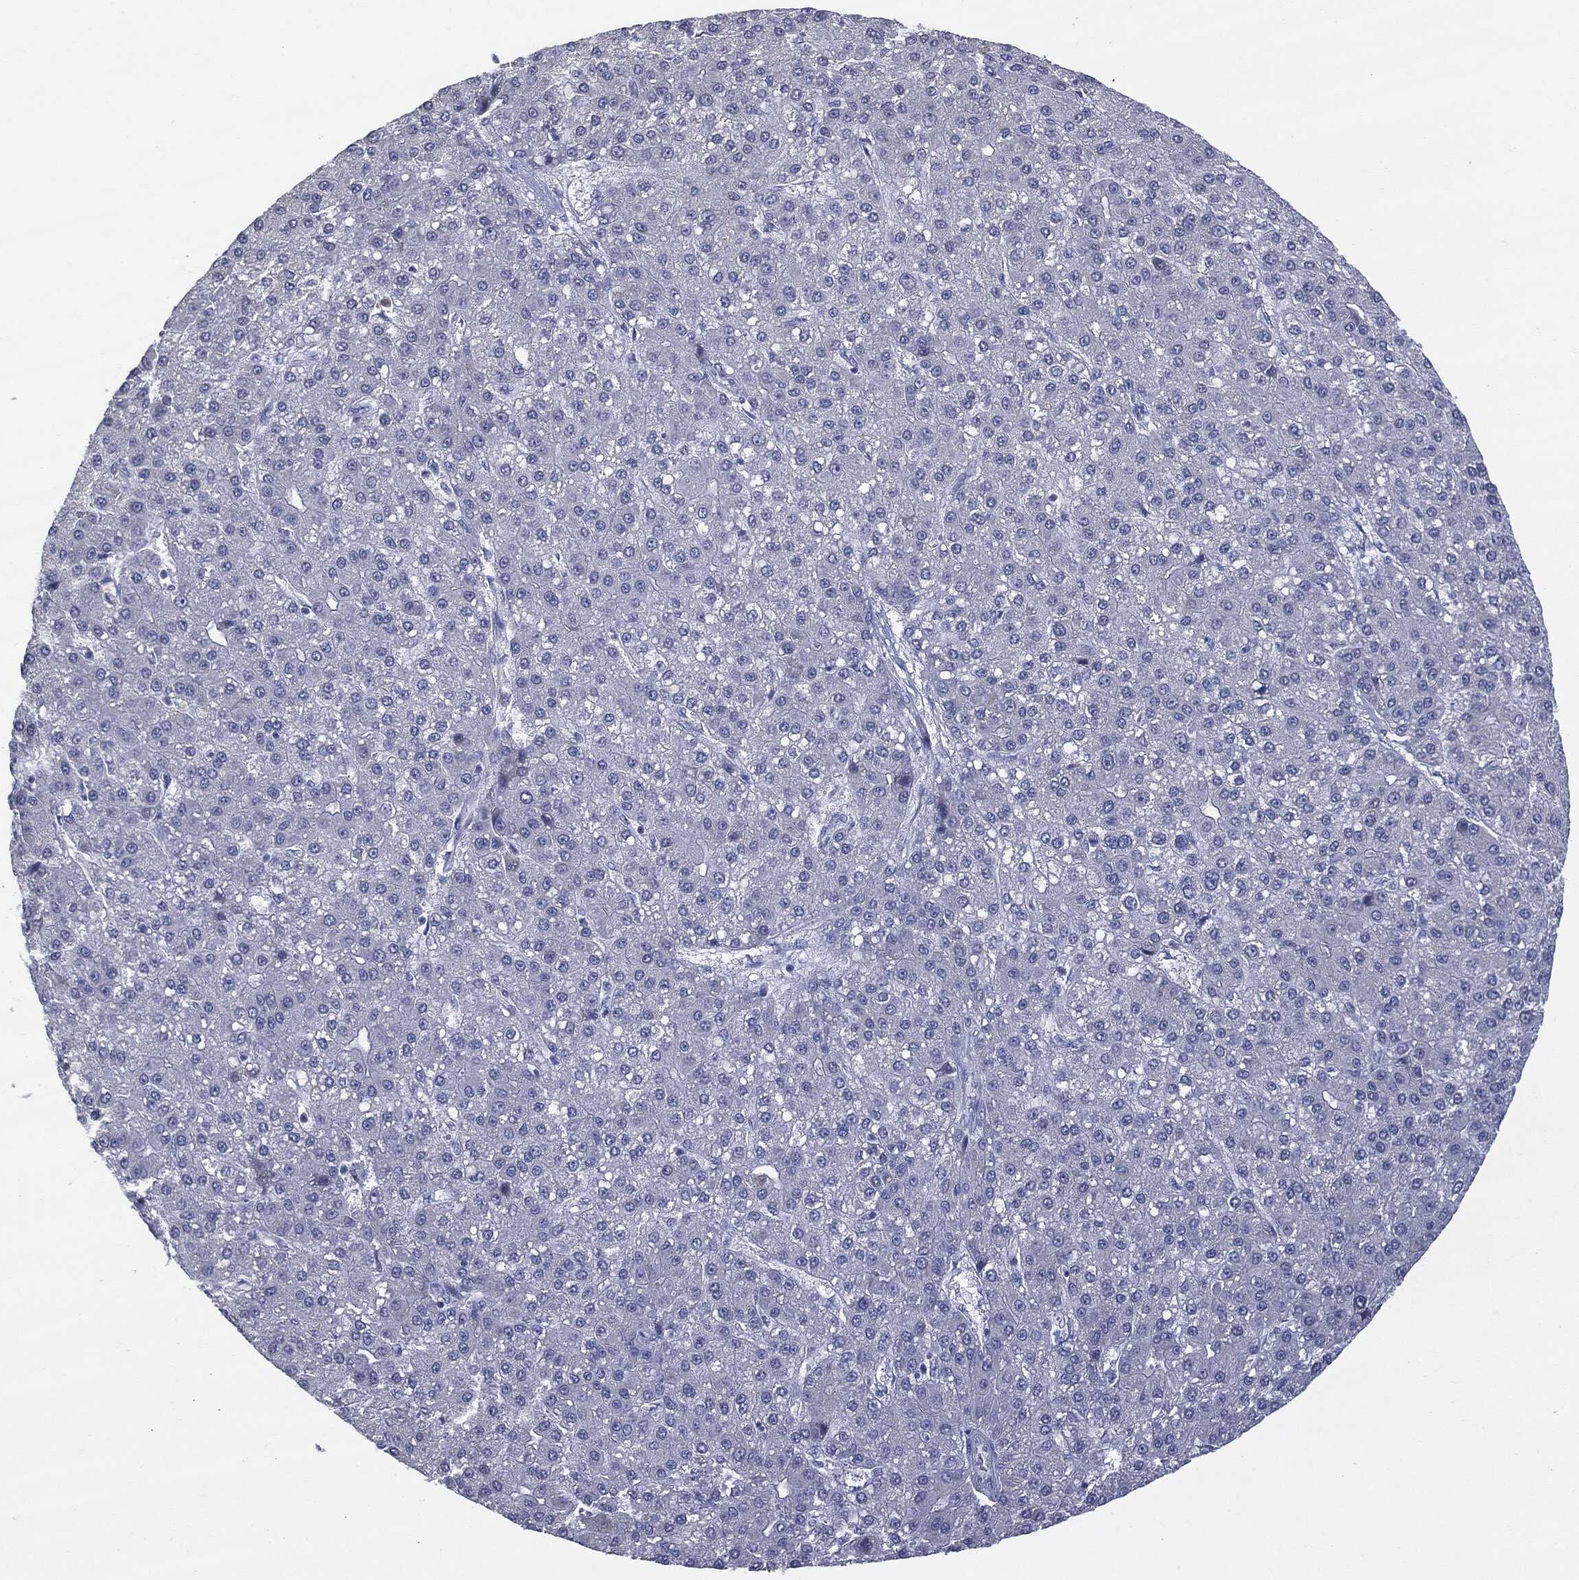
{"staining": {"intensity": "negative", "quantity": "none", "location": "none"}, "tissue": "liver cancer", "cell_type": "Tumor cells", "image_type": "cancer", "snomed": [{"axis": "morphology", "description": "Carcinoma, Hepatocellular, NOS"}, {"axis": "topography", "description": "Liver"}], "caption": "Immunohistochemical staining of human liver cancer (hepatocellular carcinoma) shows no significant expression in tumor cells.", "gene": "UBE2C", "patient": {"sex": "male", "age": 67}}